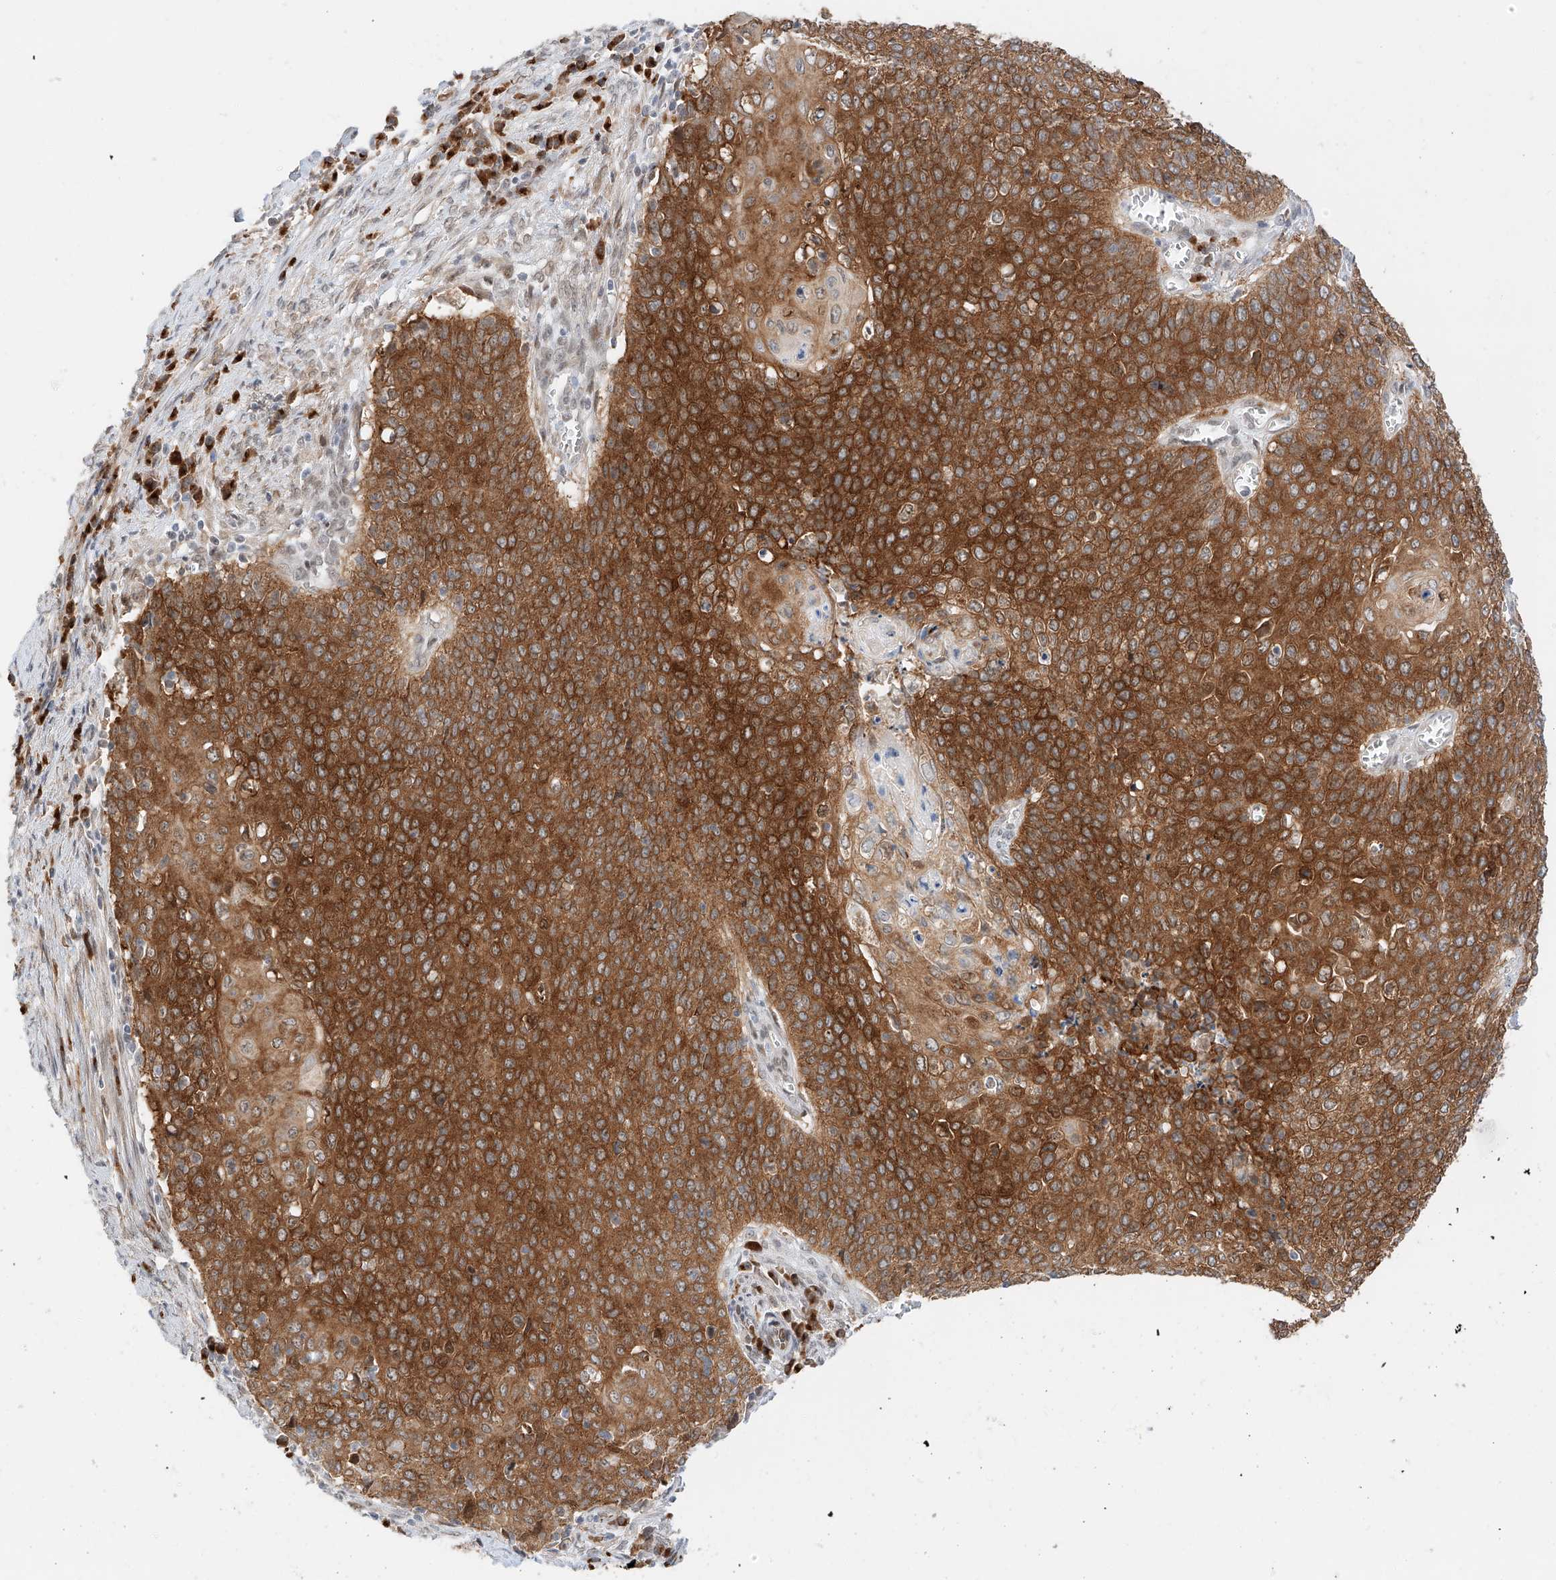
{"staining": {"intensity": "strong", "quantity": ">75%", "location": "cytoplasmic/membranous"}, "tissue": "cervical cancer", "cell_type": "Tumor cells", "image_type": "cancer", "snomed": [{"axis": "morphology", "description": "Squamous cell carcinoma, NOS"}, {"axis": "topography", "description": "Cervix"}], "caption": "A histopathology image showing strong cytoplasmic/membranous positivity in approximately >75% of tumor cells in squamous cell carcinoma (cervical), as visualized by brown immunohistochemical staining.", "gene": "CARMIL1", "patient": {"sex": "female", "age": 39}}